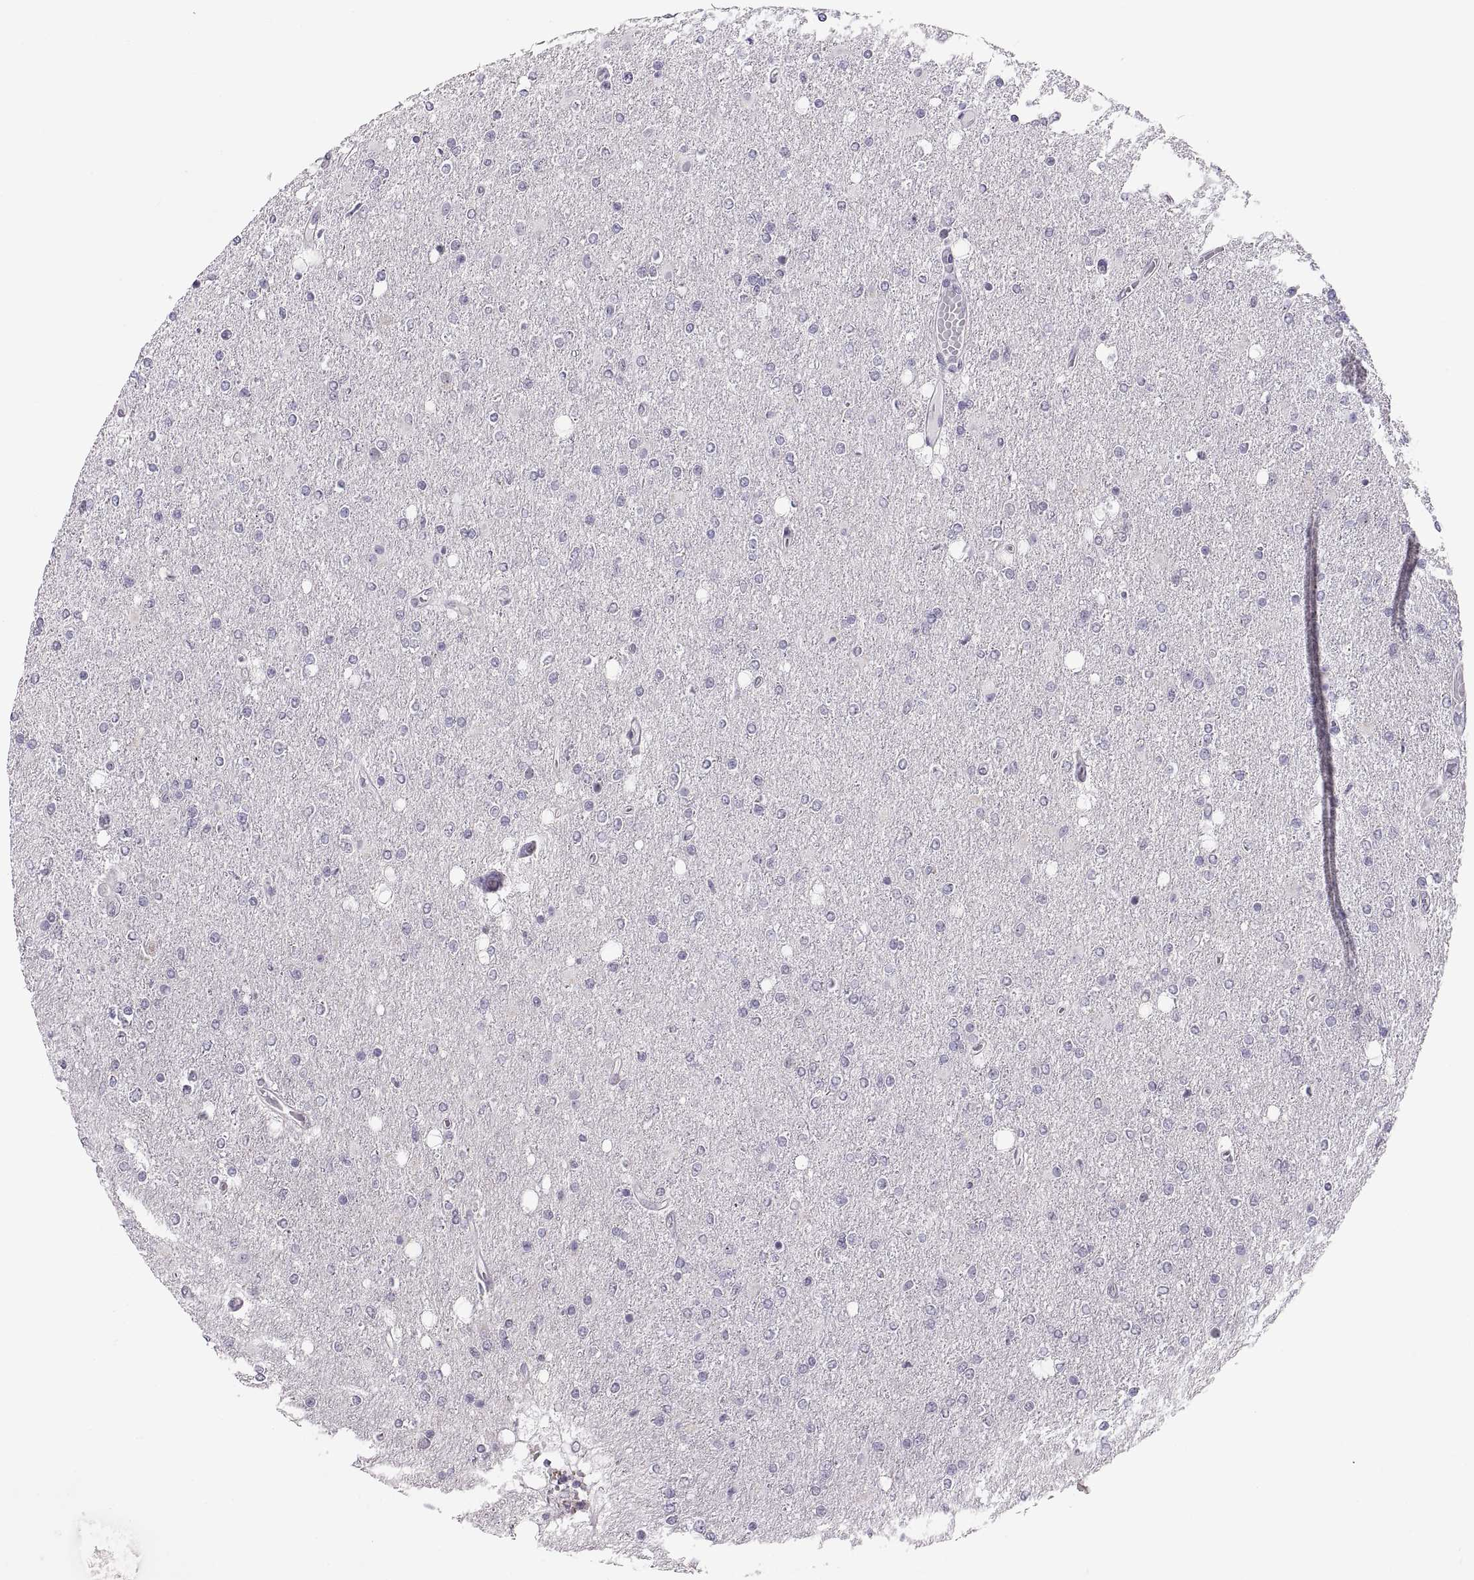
{"staining": {"intensity": "negative", "quantity": "none", "location": "none"}, "tissue": "glioma", "cell_type": "Tumor cells", "image_type": "cancer", "snomed": [{"axis": "morphology", "description": "Glioma, malignant, High grade"}, {"axis": "topography", "description": "Cerebral cortex"}], "caption": "A high-resolution photomicrograph shows immunohistochemistry staining of malignant glioma (high-grade), which exhibits no significant expression in tumor cells.", "gene": "ADH6", "patient": {"sex": "male", "age": 70}}